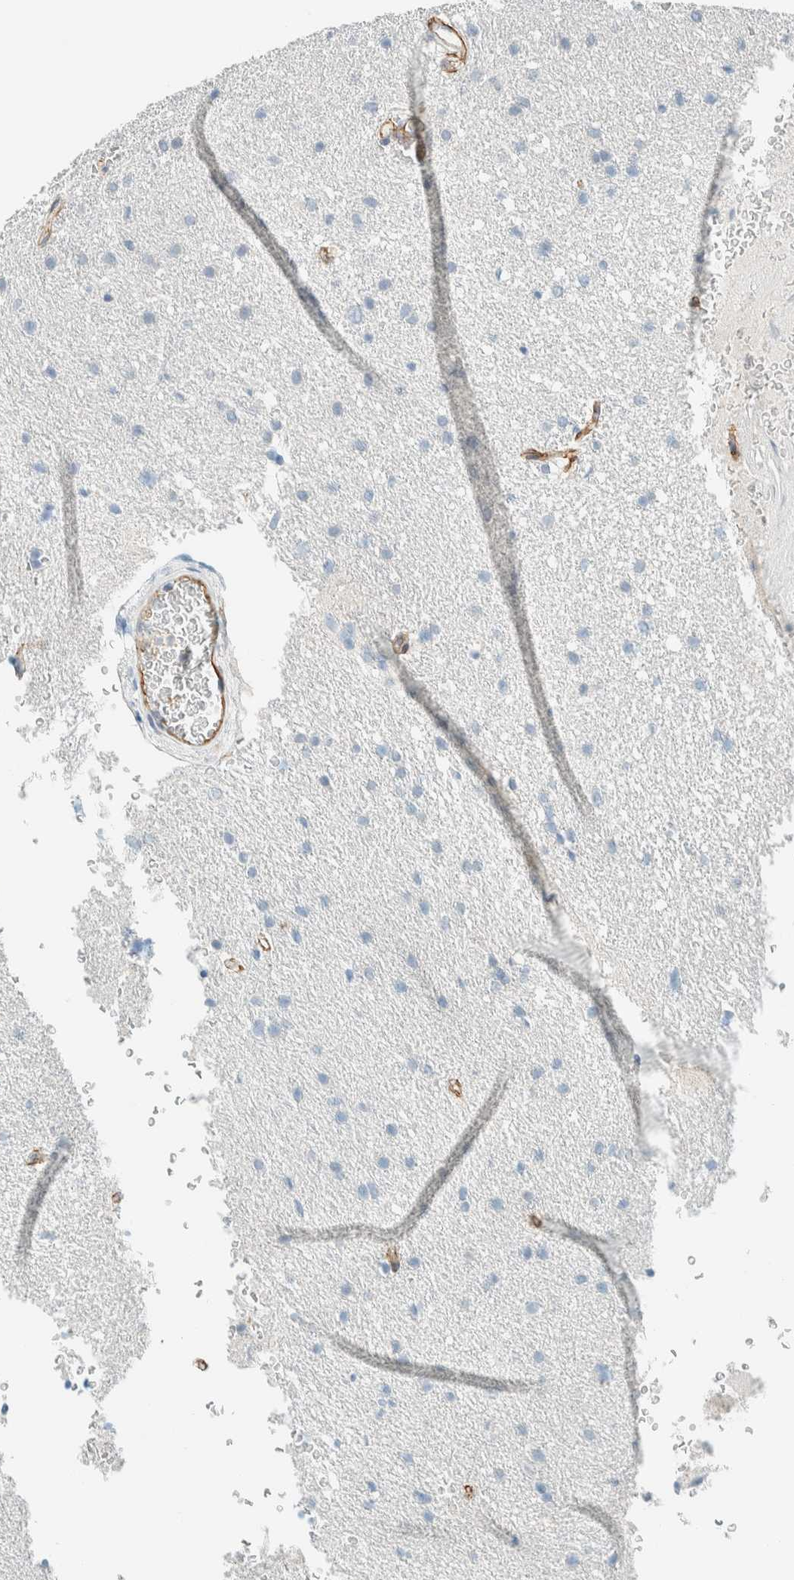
{"staining": {"intensity": "negative", "quantity": "none", "location": "none"}, "tissue": "glioma", "cell_type": "Tumor cells", "image_type": "cancer", "snomed": [{"axis": "morphology", "description": "Glioma, malignant, Low grade"}, {"axis": "topography", "description": "Brain"}], "caption": "High magnification brightfield microscopy of glioma stained with DAB (brown) and counterstained with hematoxylin (blue): tumor cells show no significant staining.", "gene": "SLFN12", "patient": {"sex": "female", "age": 37}}